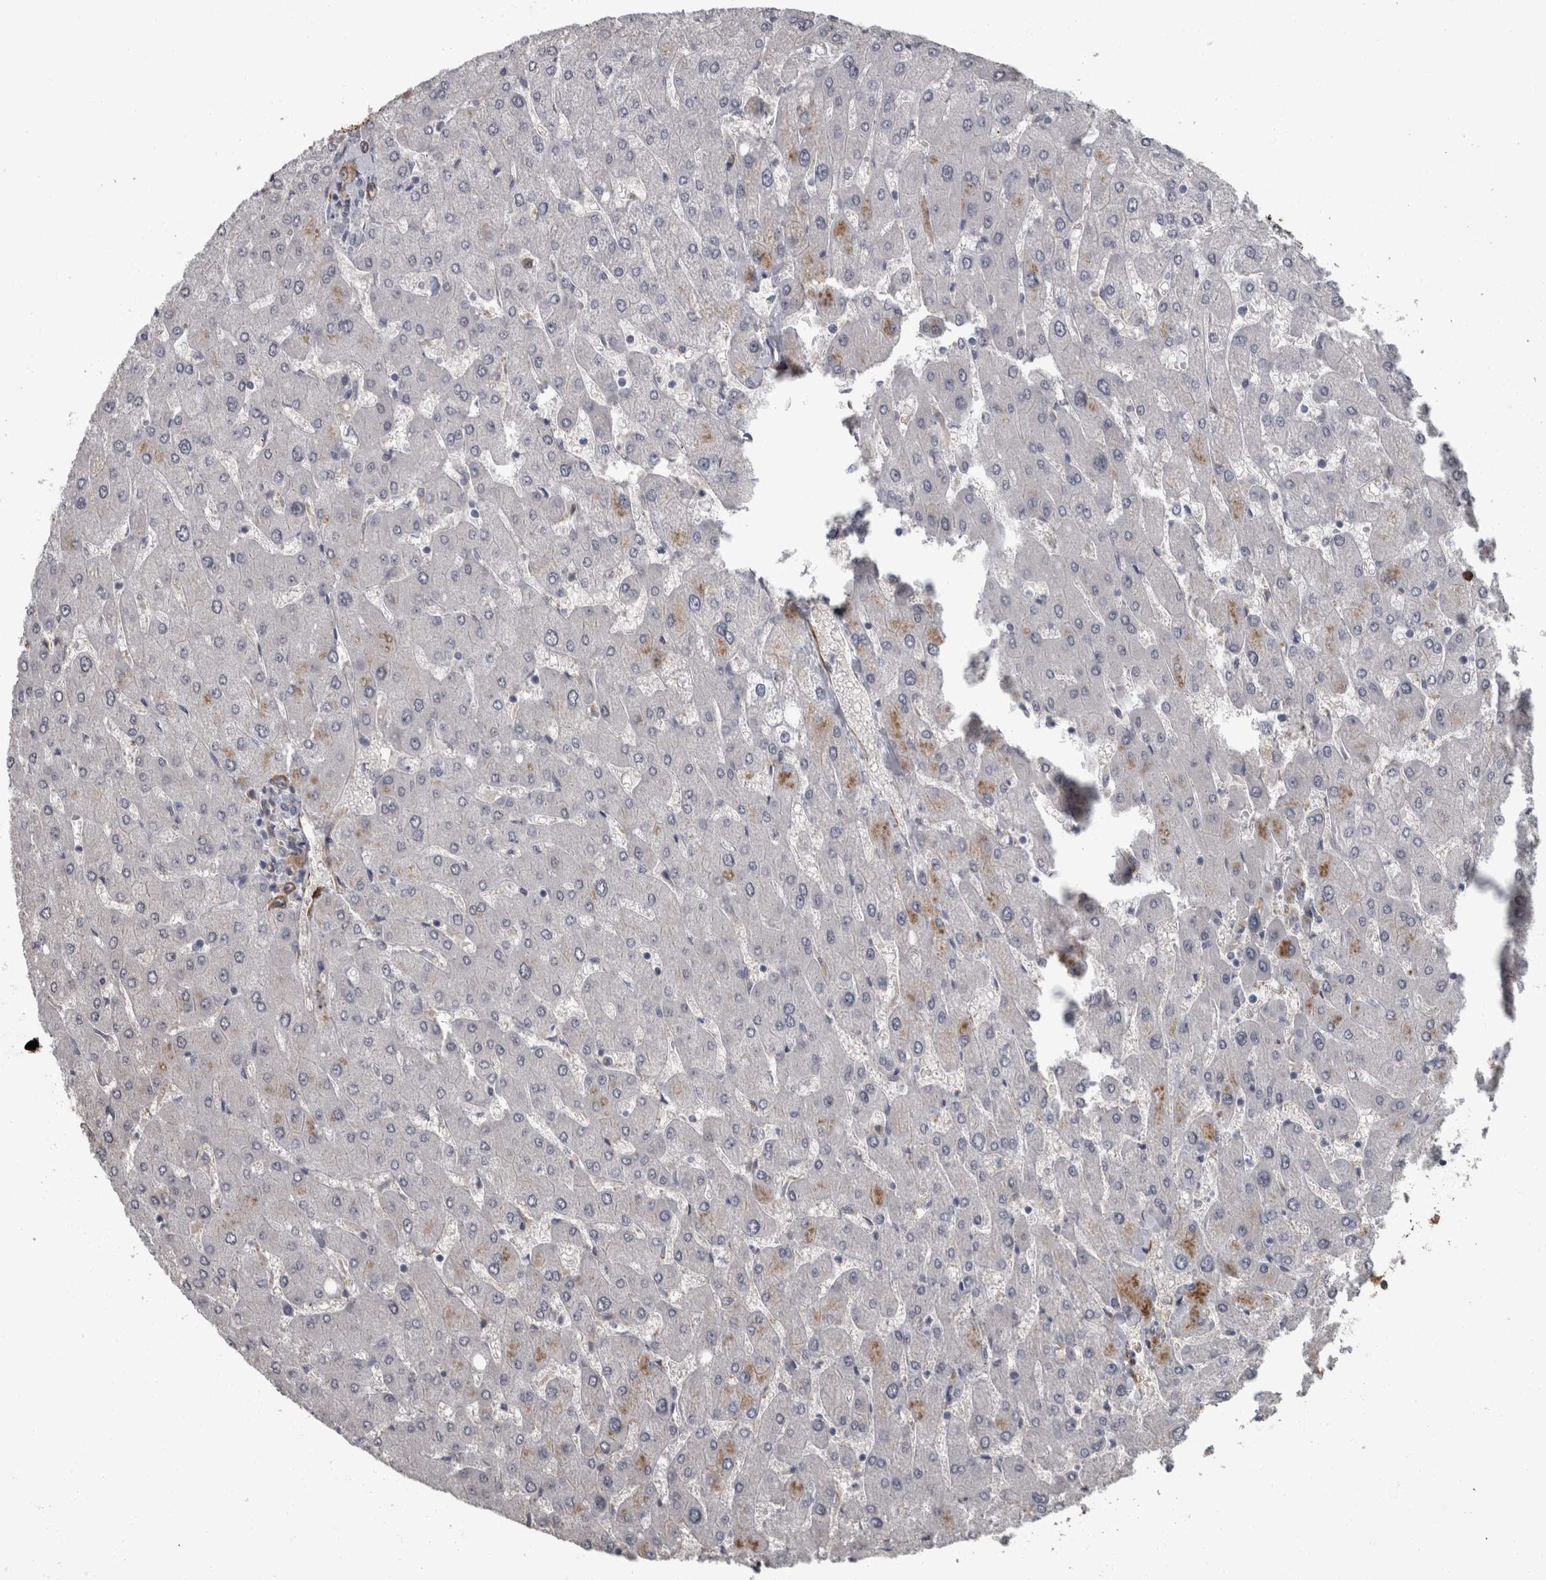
{"staining": {"intensity": "negative", "quantity": "none", "location": "none"}, "tissue": "liver", "cell_type": "Cholangiocytes", "image_type": "normal", "snomed": [{"axis": "morphology", "description": "Normal tissue, NOS"}, {"axis": "topography", "description": "Liver"}], "caption": "Unremarkable liver was stained to show a protein in brown. There is no significant positivity in cholangiocytes.", "gene": "MASTL", "patient": {"sex": "male", "age": 55}}